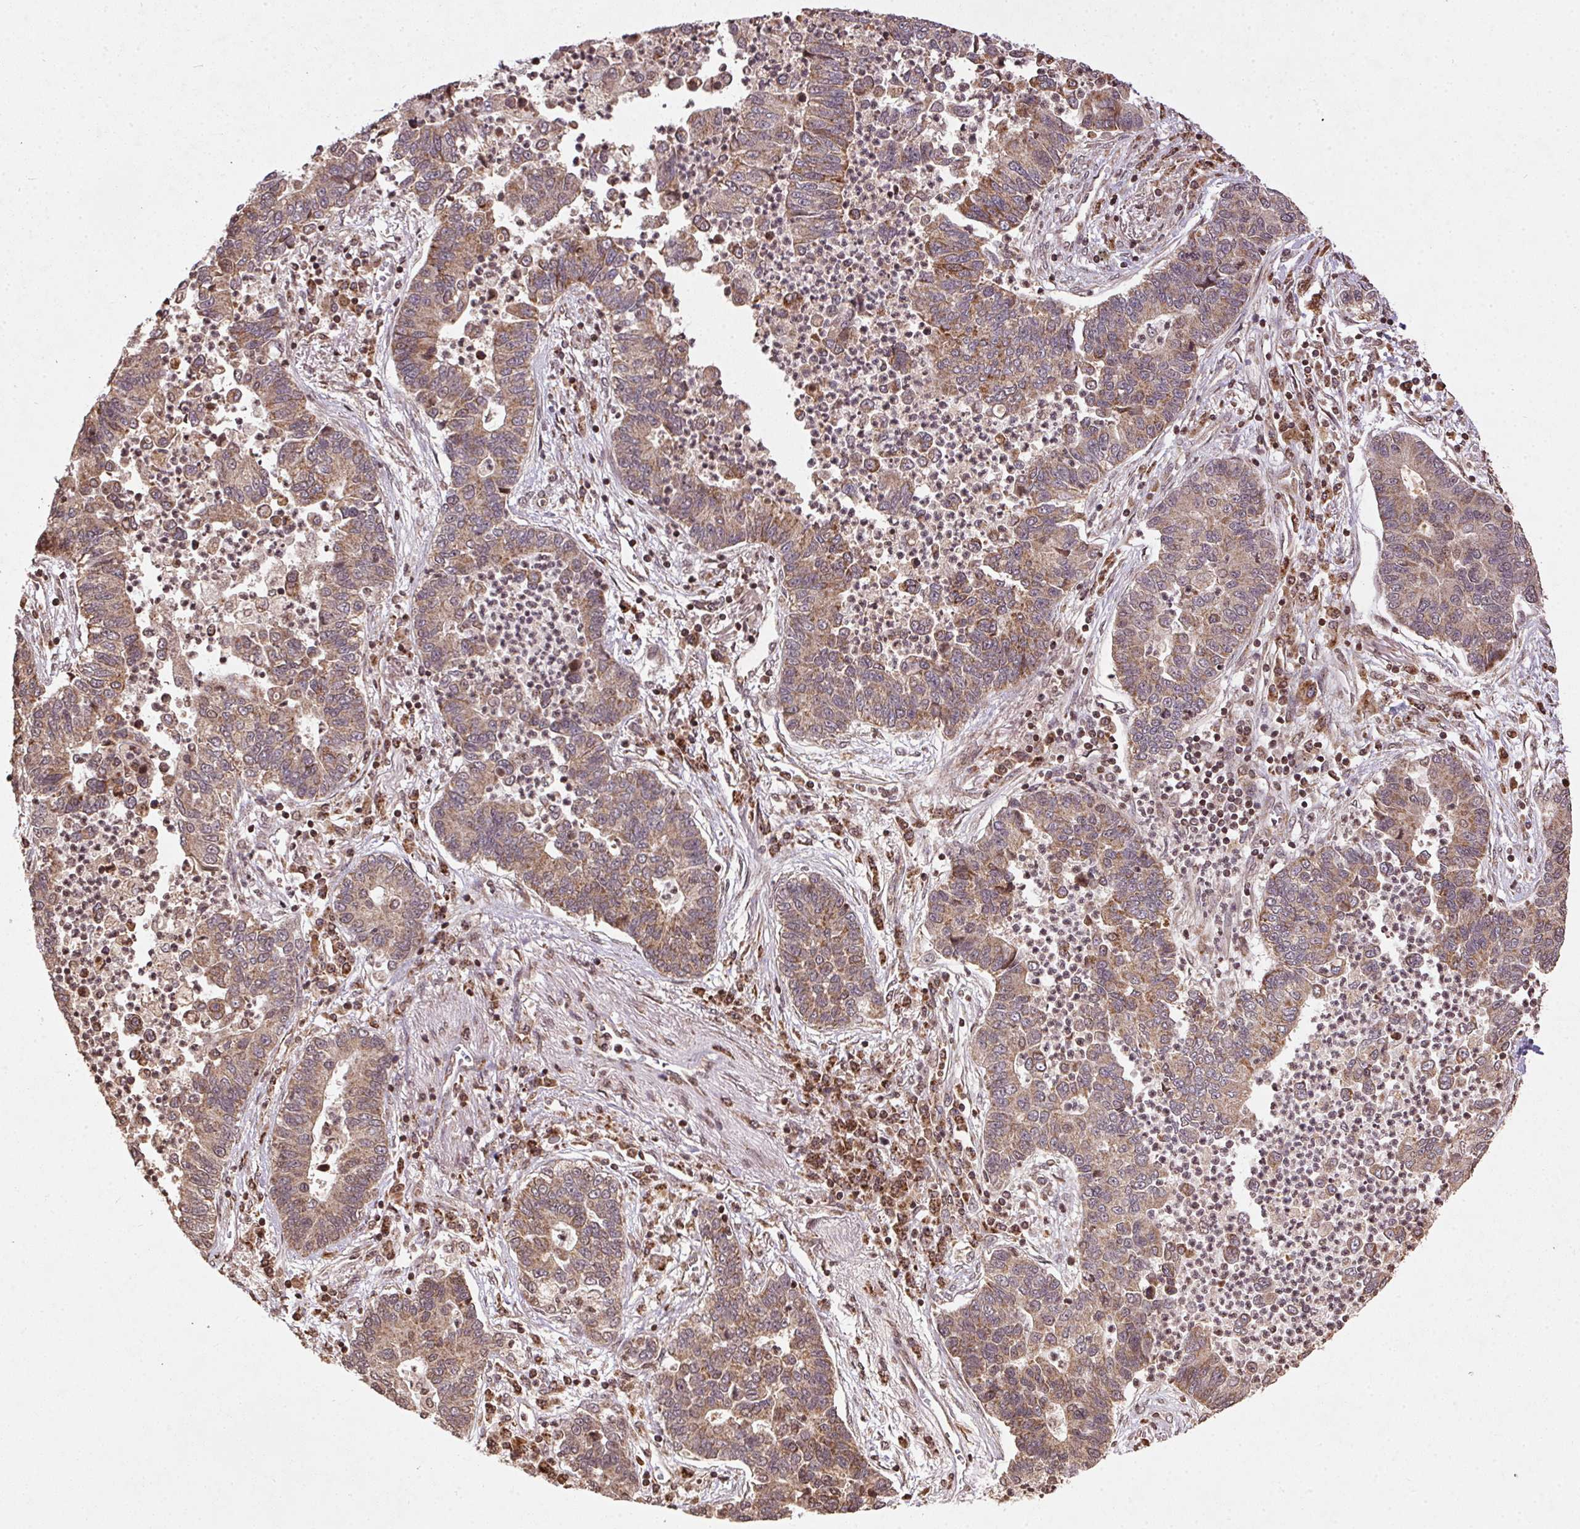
{"staining": {"intensity": "weak", "quantity": ">75%", "location": "cytoplasmic/membranous"}, "tissue": "lung cancer", "cell_type": "Tumor cells", "image_type": "cancer", "snomed": [{"axis": "morphology", "description": "Adenocarcinoma, NOS"}, {"axis": "topography", "description": "Lung"}], "caption": "A brown stain labels weak cytoplasmic/membranous expression of a protein in lung cancer tumor cells.", "gene": "SPRED2", "patient": {"sex": "female", "age": 57}}